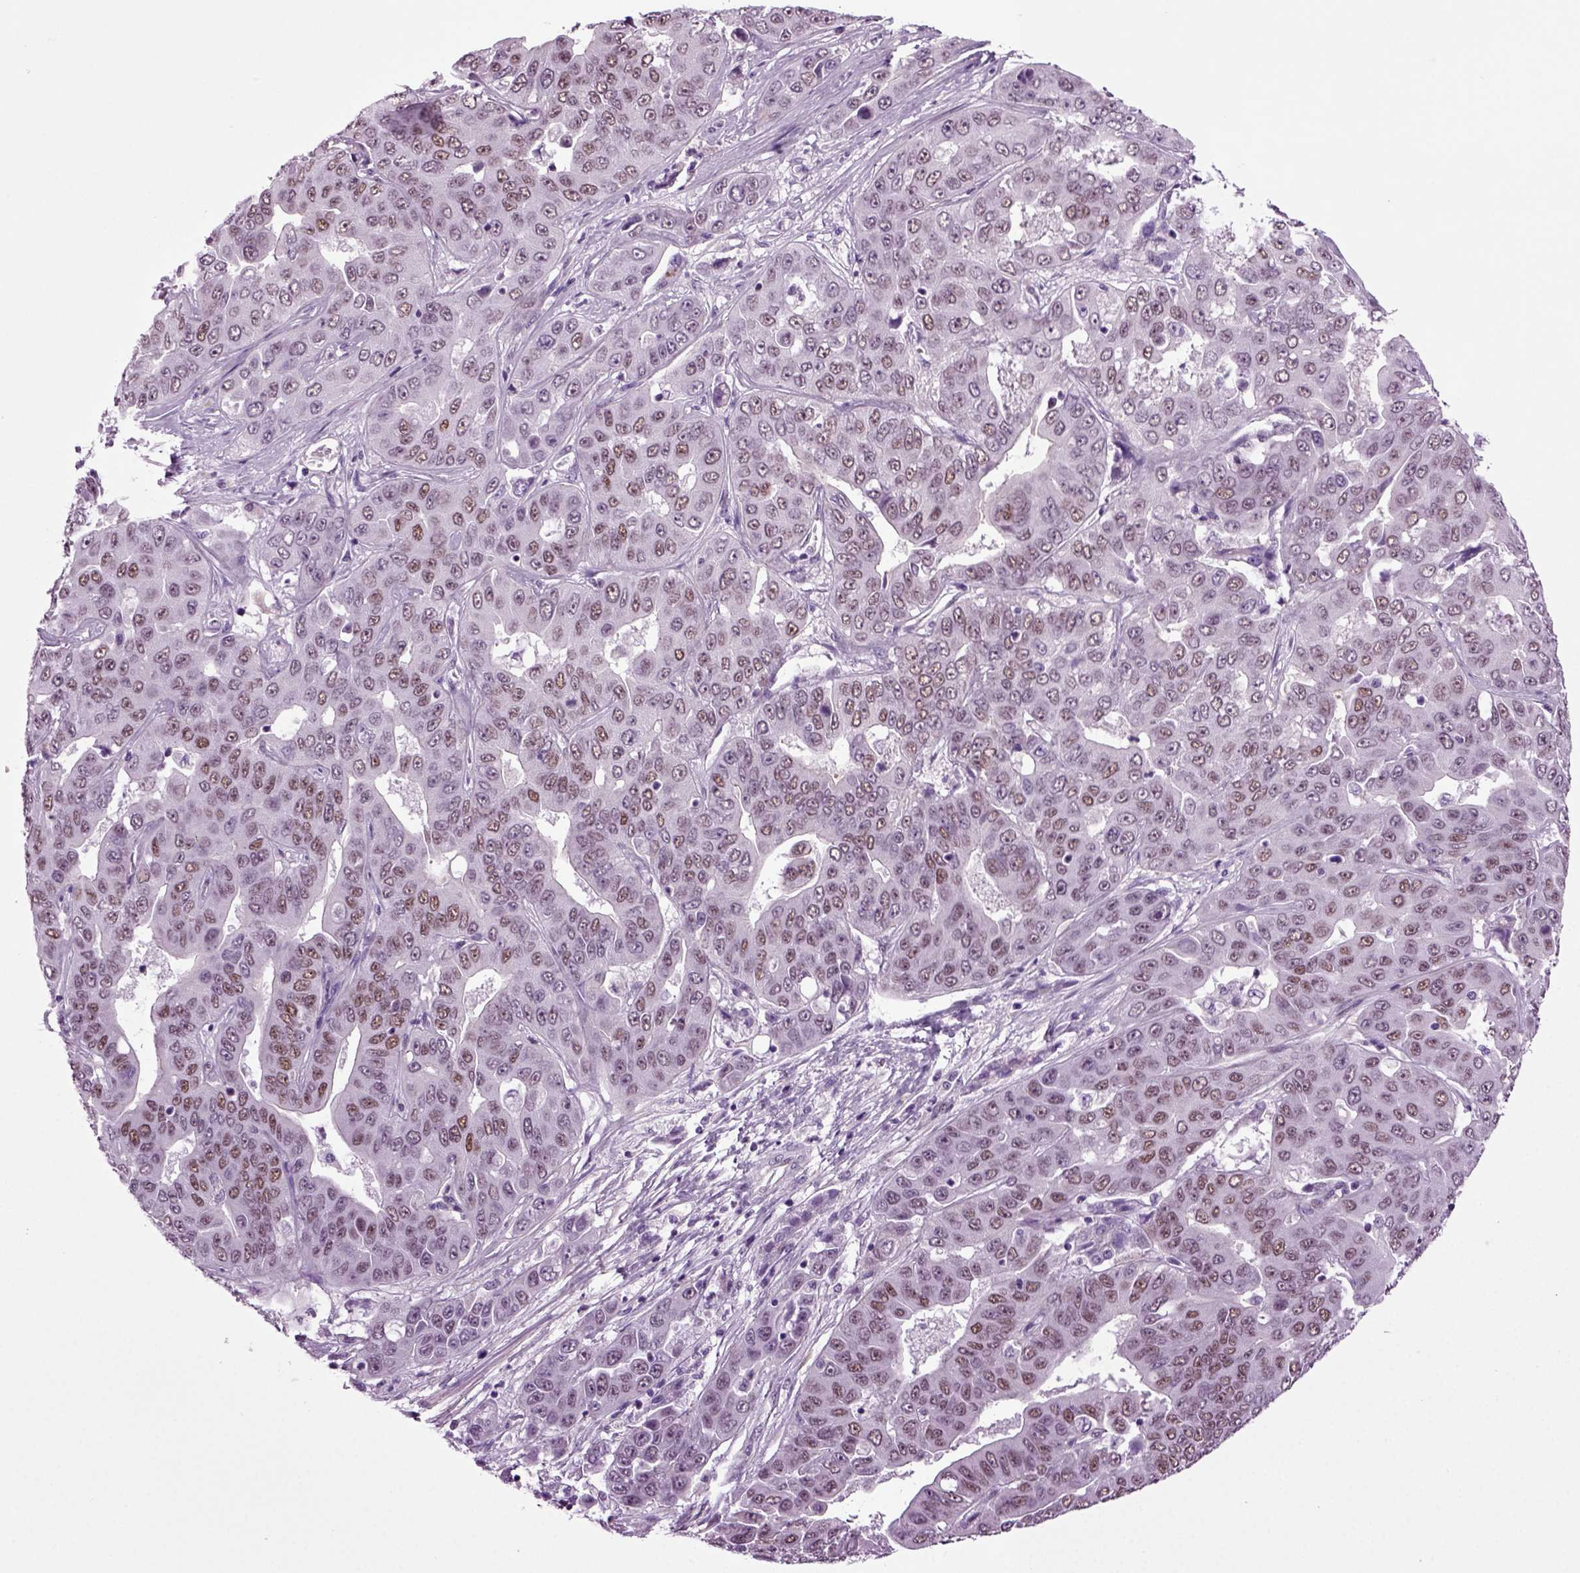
{"staining": {"intensity": "moderate", "quantity": "25%-75%", "location": "nuclear"}, "tissue": "liver cancer", "cell_type": "Tumor cells", "image_type": "cancer", "snomed": [{"axis": "morphology", "description": "Cholangiocarcinoma"}, {"axis": "topography", "description": "Liver"}], "caption": "Tumor cells show medium levels of moderate nuclear staining in about 25%-75% of cells in human liver cancer (cholangiocarcinoma). Using DAB (3,3'-diaminobenzidine) (brown) and hematoxylin (blue) stains, captured at high magnification using brightfield microscopy.", "gene": "RFX3", "patient": {"sex": "female", "age": 52}}